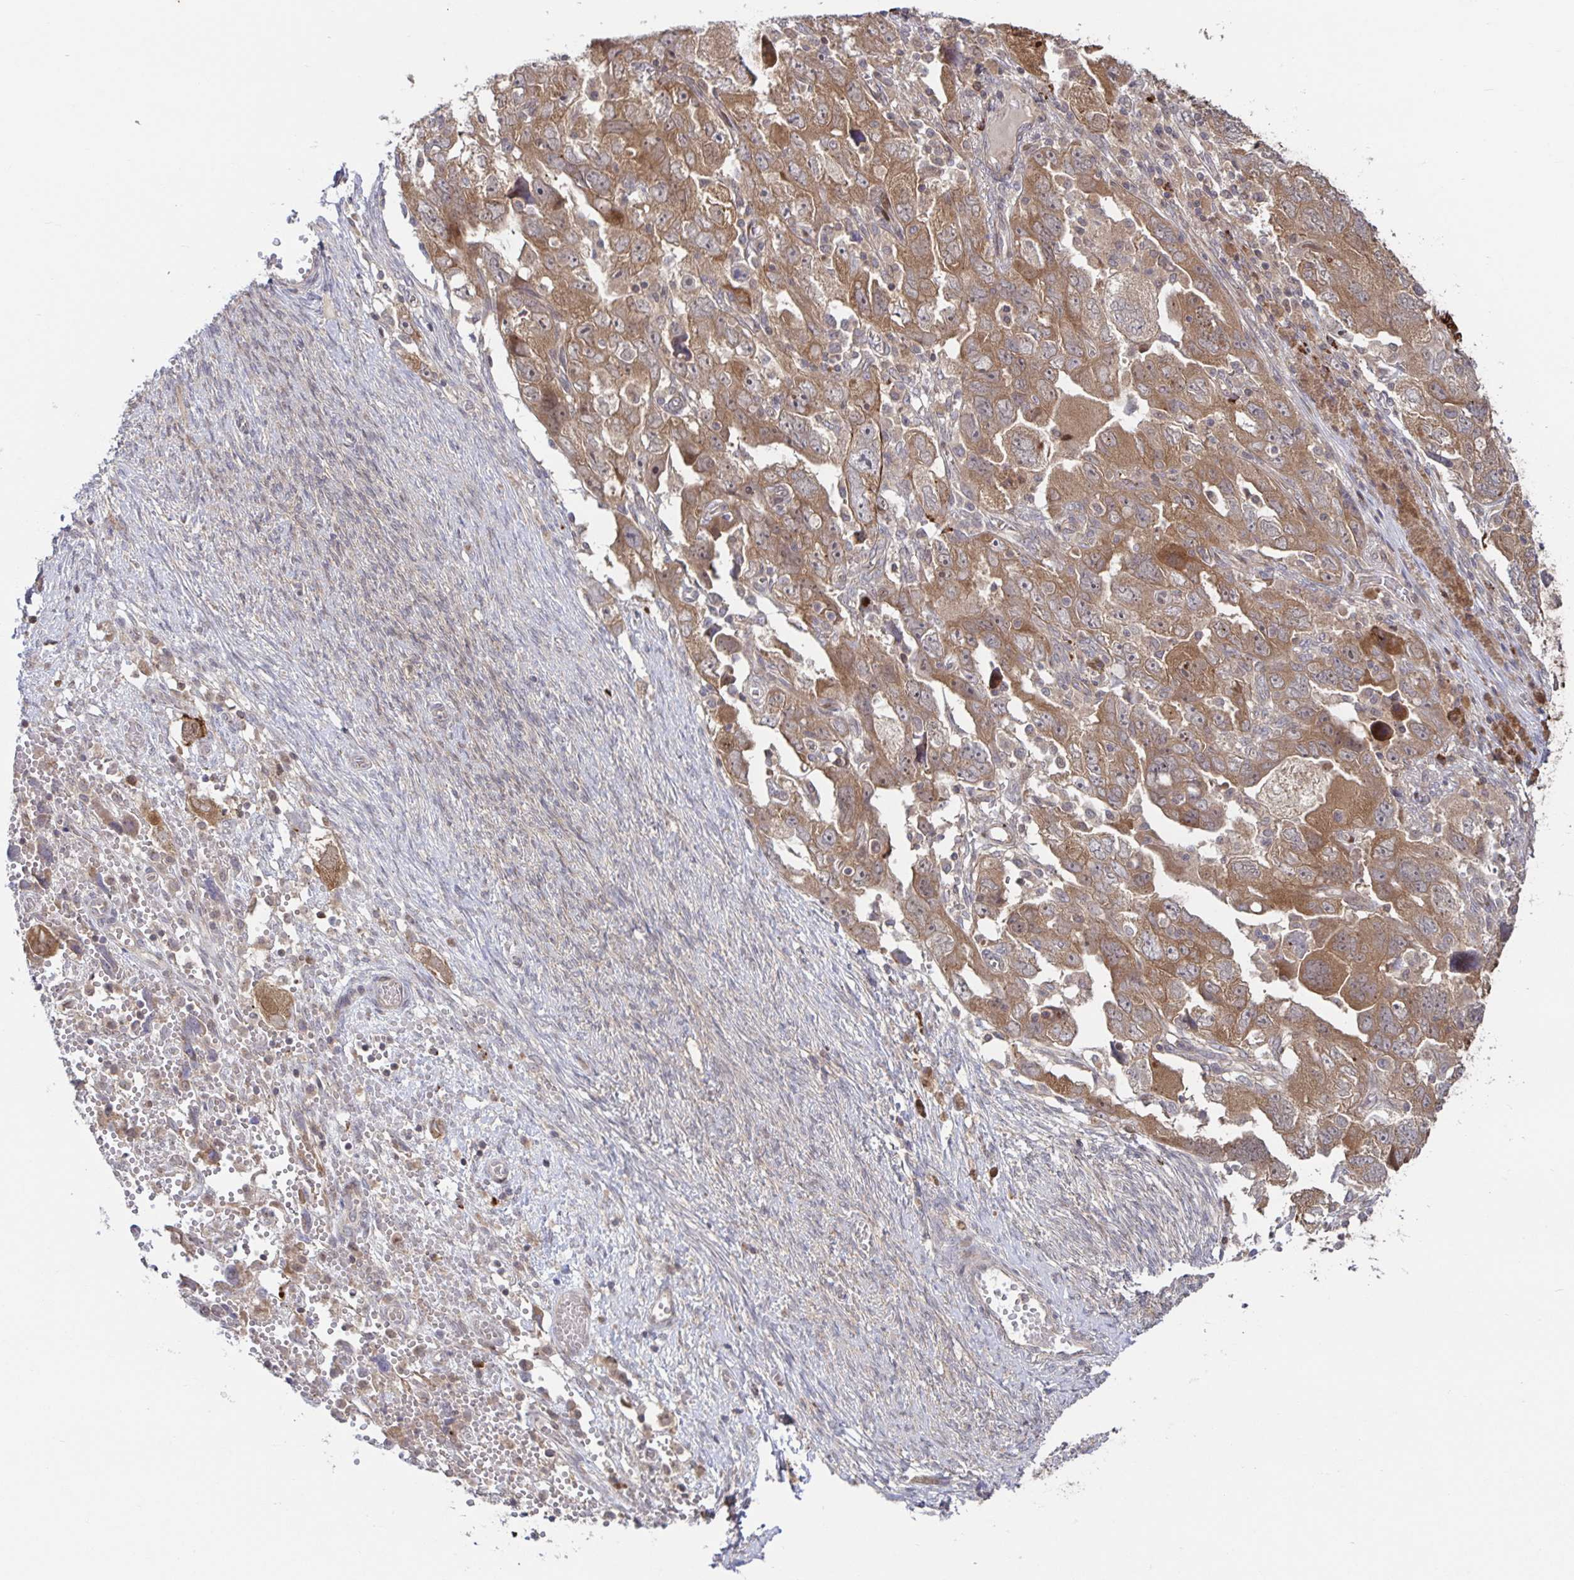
{"staining": {"intensity": "moderate", "quantity": ">75%", "location": "cytoplasmic/membranous"}, "tissue": "ovarian cancer", "cell_type": "Tumor cells", "image_type": "cancer", "snomed": [{"axis": "morphology", "description": "Carcinoma, NOS"}, {"axis": "morphology", "description": "Cystadenocarcinoma, serous, NOS"}, {"axis": "topography", "description": "Ovary"}], "caption": "A medium amount of moderate cytoplasmic/membranous expression is seen in approximately >75% of tumor cells in carcinoma (ovarian) tissue.", "gene": "AACS", "patient": {"sex": "female", "age": 69}}